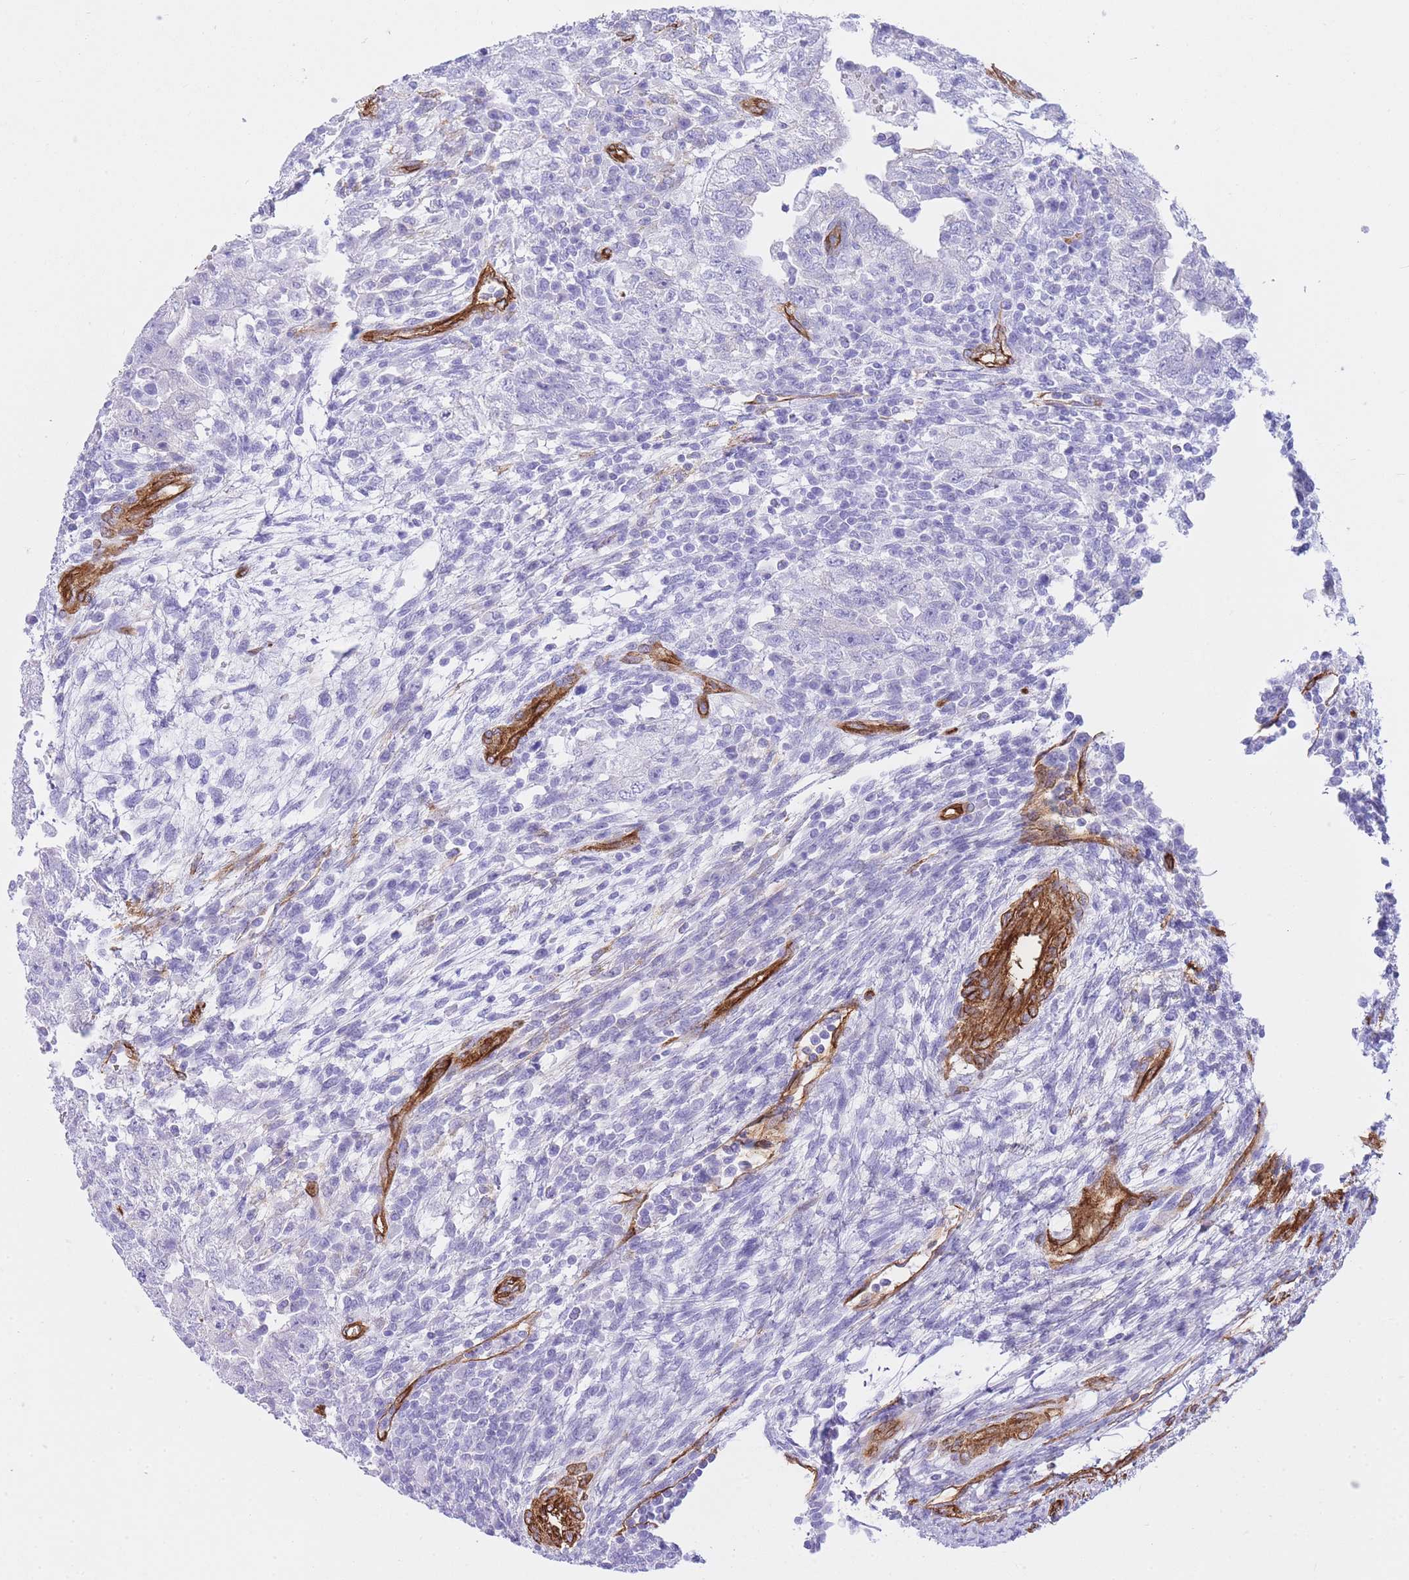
{"staining": {"intensity": "negative", "quantity": "none", "location": "none"}, "tissue": "testis cancer", "cell_type": "Tumor cells", "image_type": "cancer", "snomed": [{"axis": "morphology", "description": "Carcinoma, Embryonal, NOS"}, {"axis": "topography", "description": "Testis"}], "caption": "Testis cancer (embryonal carcinoma) stained for a protein using IHC shows no expression tumor cells.", "gene": "CAVIN1", "patient": {"sex": "male", "age": 26}}